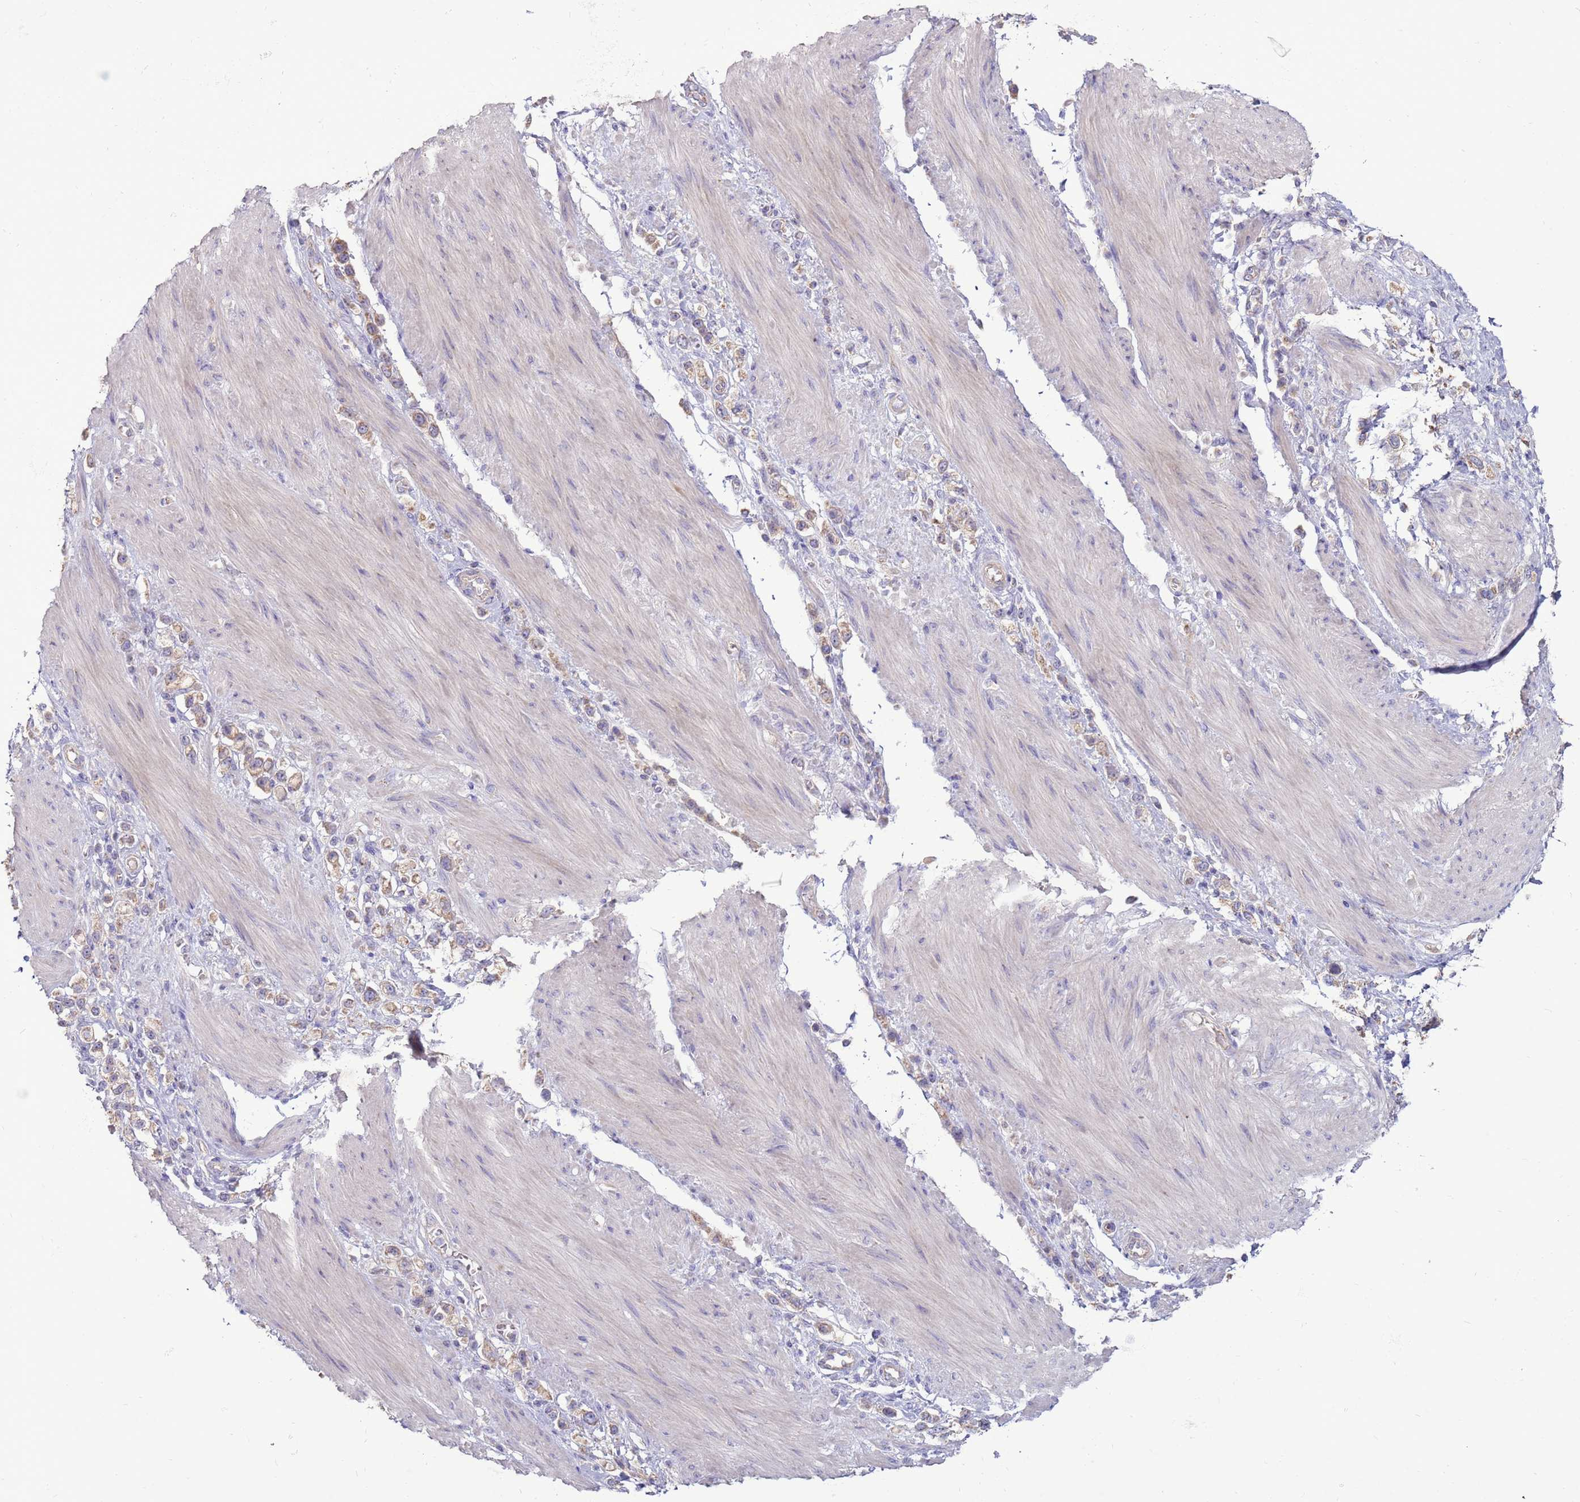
{"staining": {"intensity": "weak", "quantity": ">75%", "location": "cytoplasmic/membranous"}, "tissue": "stomach cancer", "cell_type": "Tumor cells", "image_type": "cancer", "snomed": [{"axis": "morphology", "description": "Adenocarcinoma, NOS"}, {"axis": "topography", "description": "Stomach"}], "caption": "This is an image of IHC staining of adenocarcinoma (stomach), which shows weak positivity in the cytoplasmic/membranous of tumor cells.", "gene": "TRAPPC4", "patient": {"sex": "female", "age": 65}}